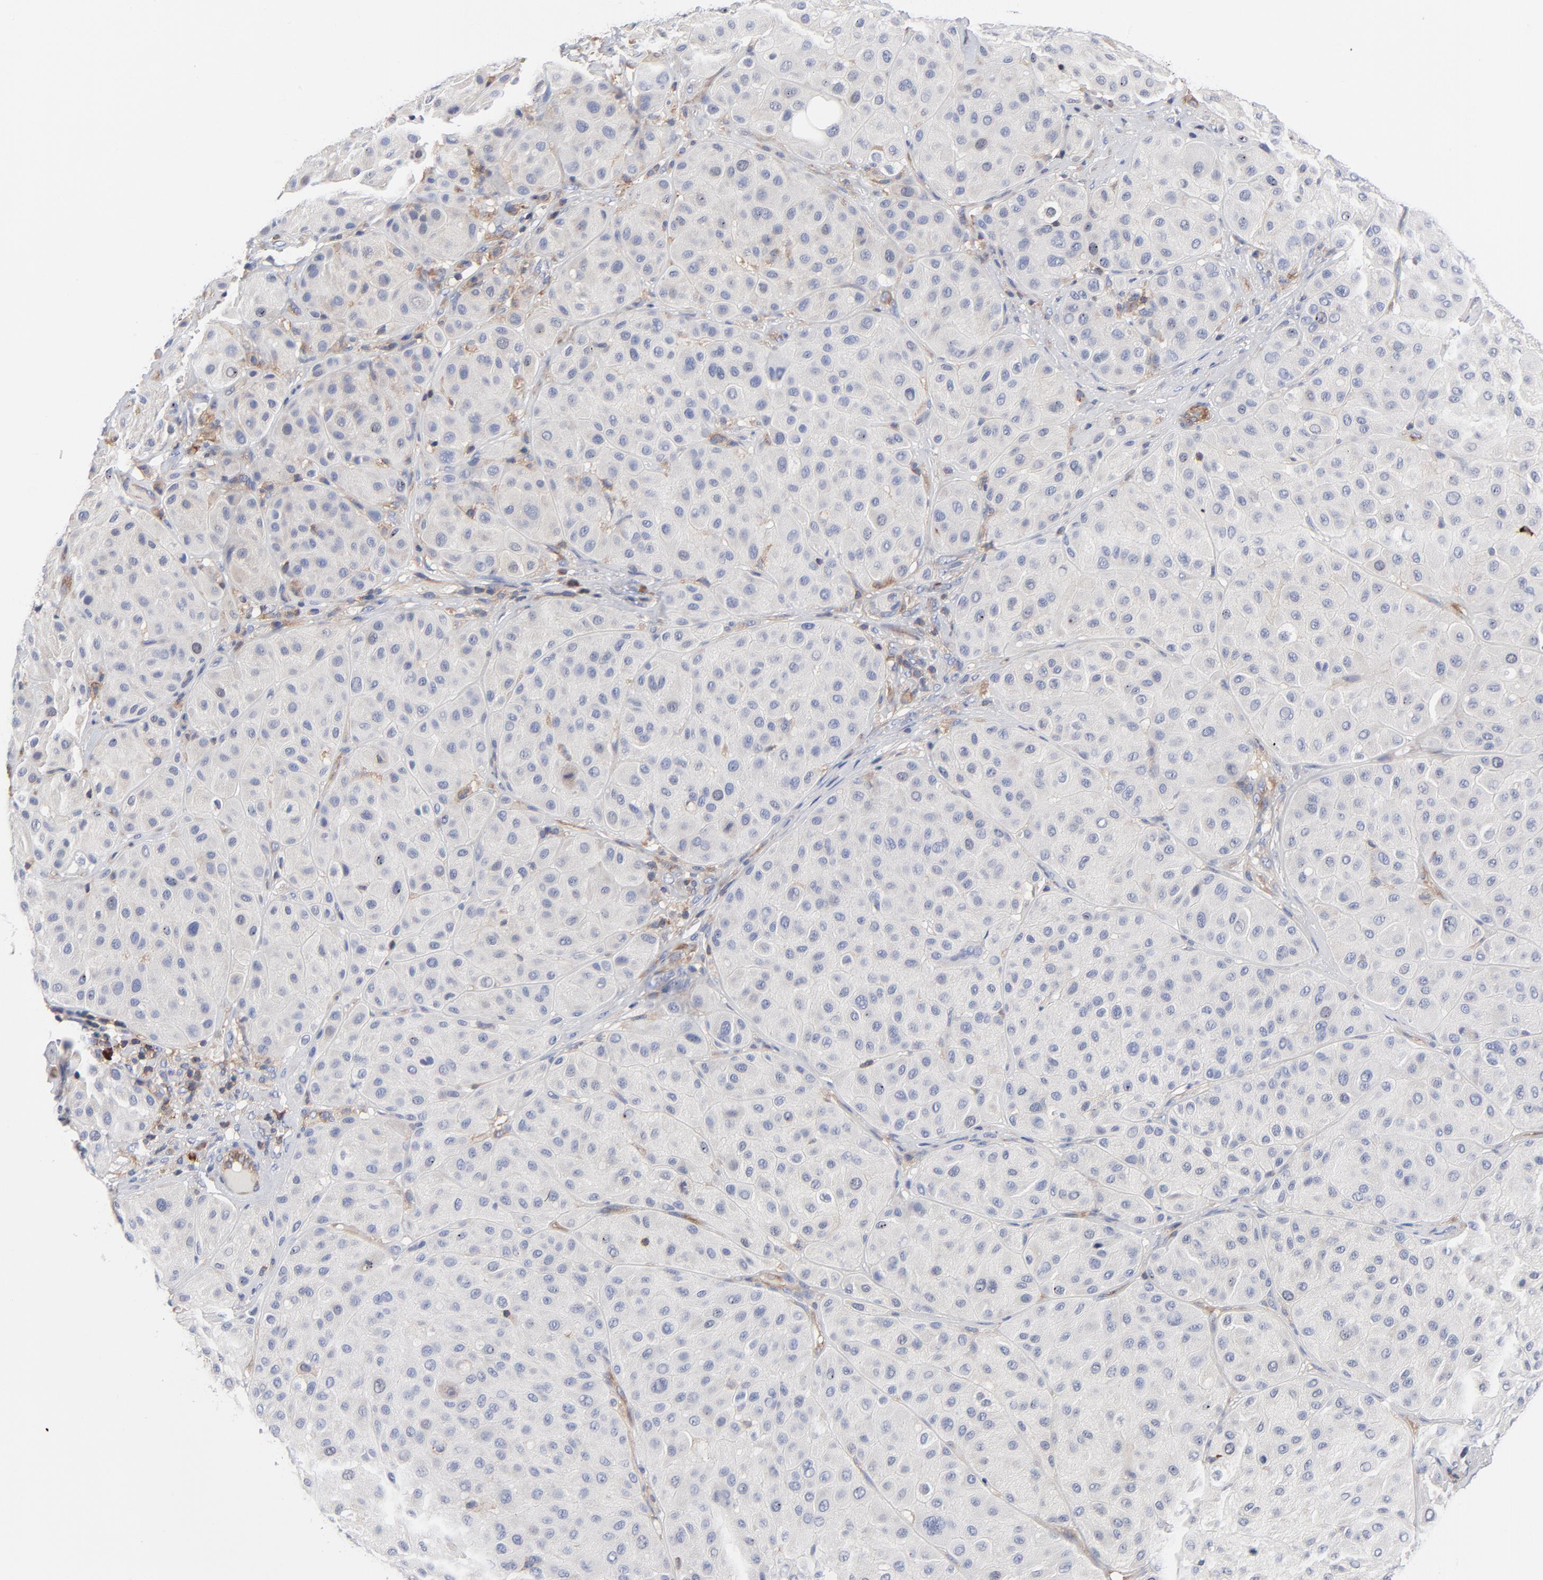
{"staining": {"intensity": "negative", "quantity": "none", "location": "none"}, "tissue": "melanoma", "cell_type": "Tumor cells", "image_type": "cancer", "snomed": [{"axis": "morphology", "description": "Normal tissue, NOS"}, {"axis": "morphology", "description": "Malignant melanoma, Metastatic site"}, {"axis": "topography", "description": "Skin"}], "caption": "Tumor cells are negative for brown protein staining in malignant melanoma (metastatic site).", "gene": "CD2AP", "patient": {"sex": "male", "age": 41}}